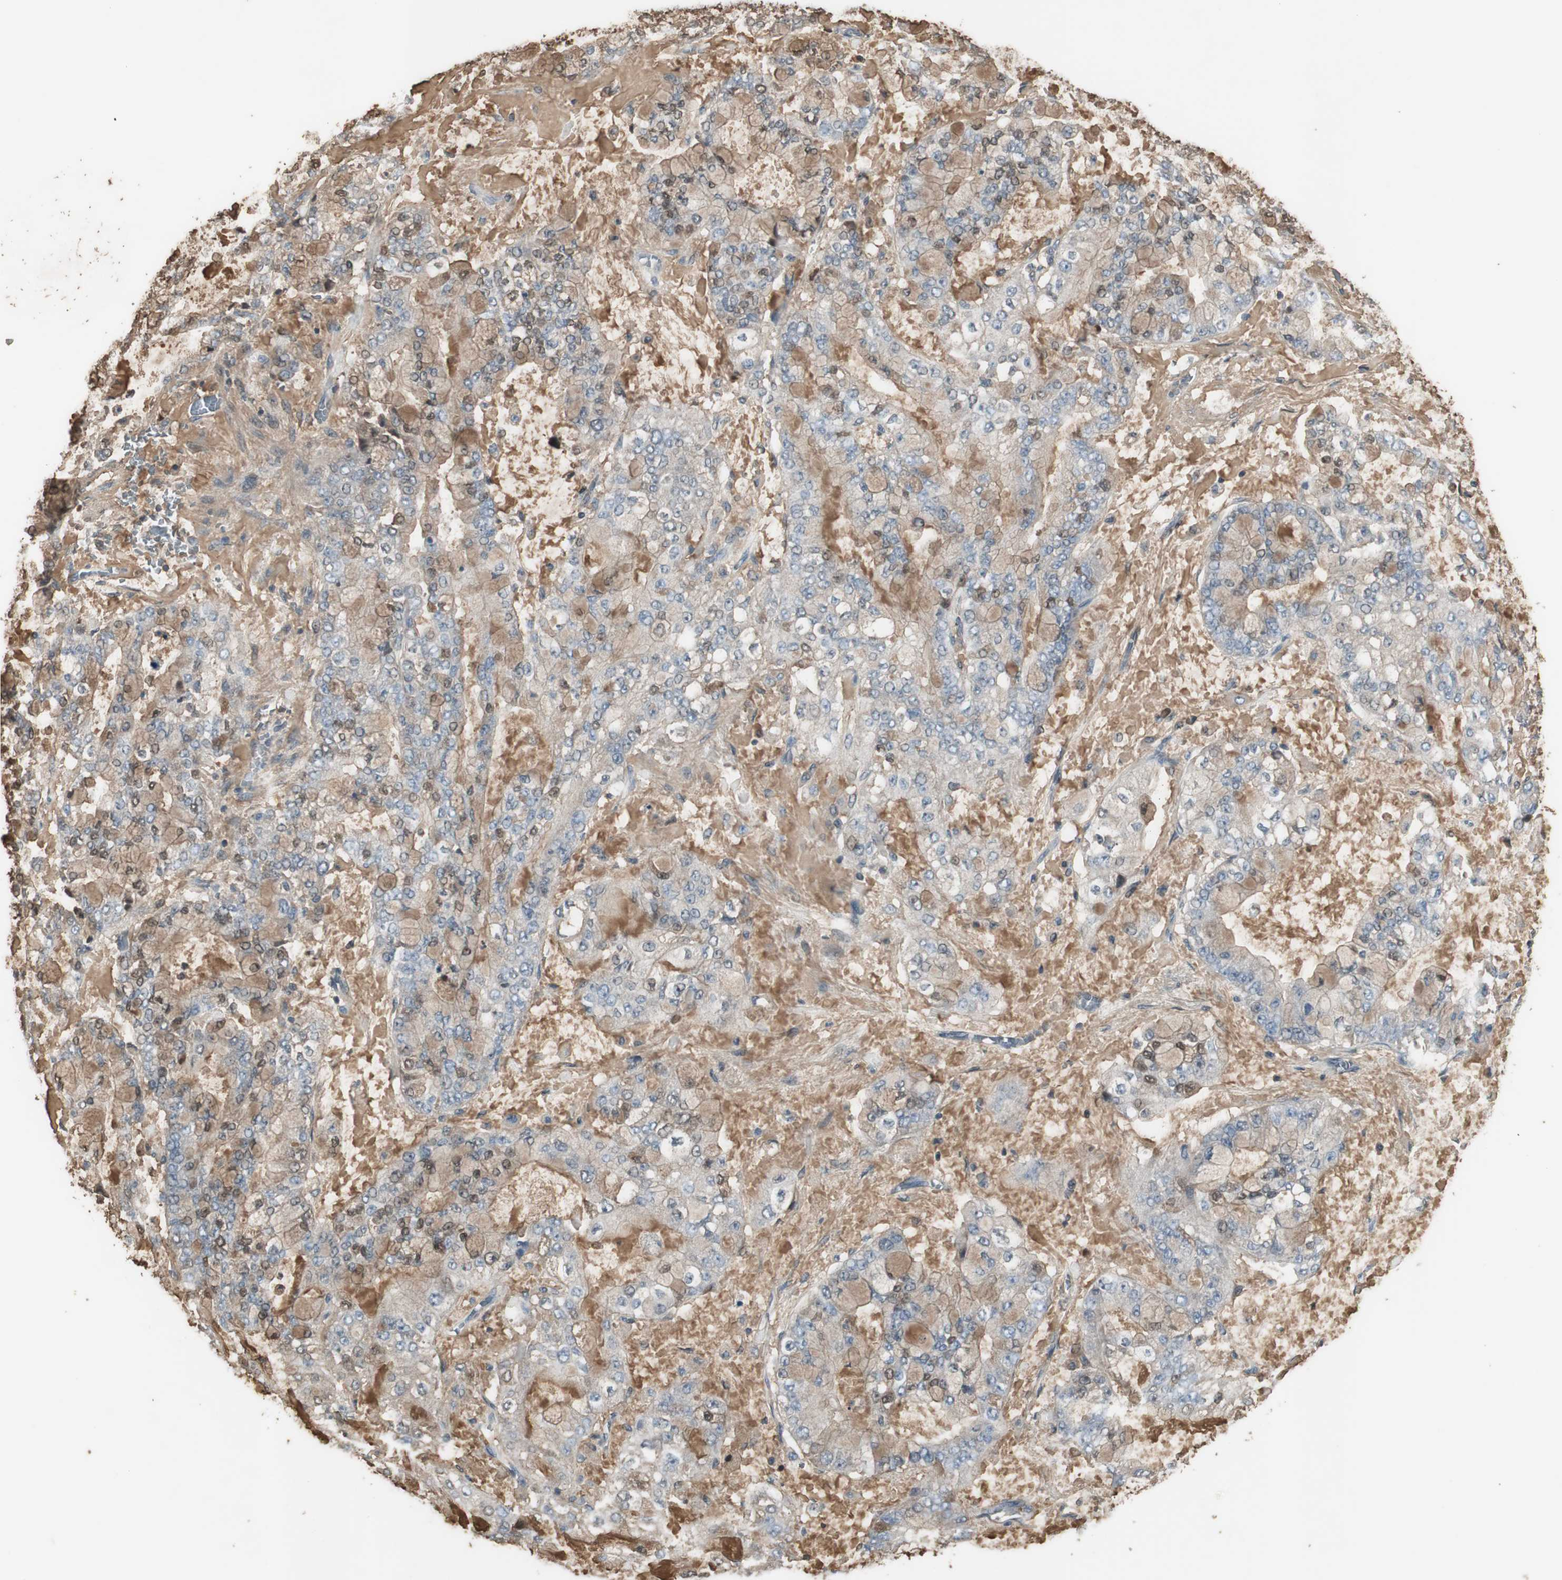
{"staining": {"intensity": "weak", "quantity": ">75%", "location": "cytoplasmic/membranous"}, "tissue": "stomach cancer", "cell_type": "Tumor cells", "image_type": "cancer", "snomed": [{"axis": "morphology", "description": "Adenocarcinoma, NOS"}, {"axis": "topography", "description": "Stomach"}], "caption": "Stomach cancer (adenocarcinoma) stained with a protein marker demonstrates weak staining in tumor cells.", "gene": "MMP14", "patient": {"sex": "male", "age": 76}}